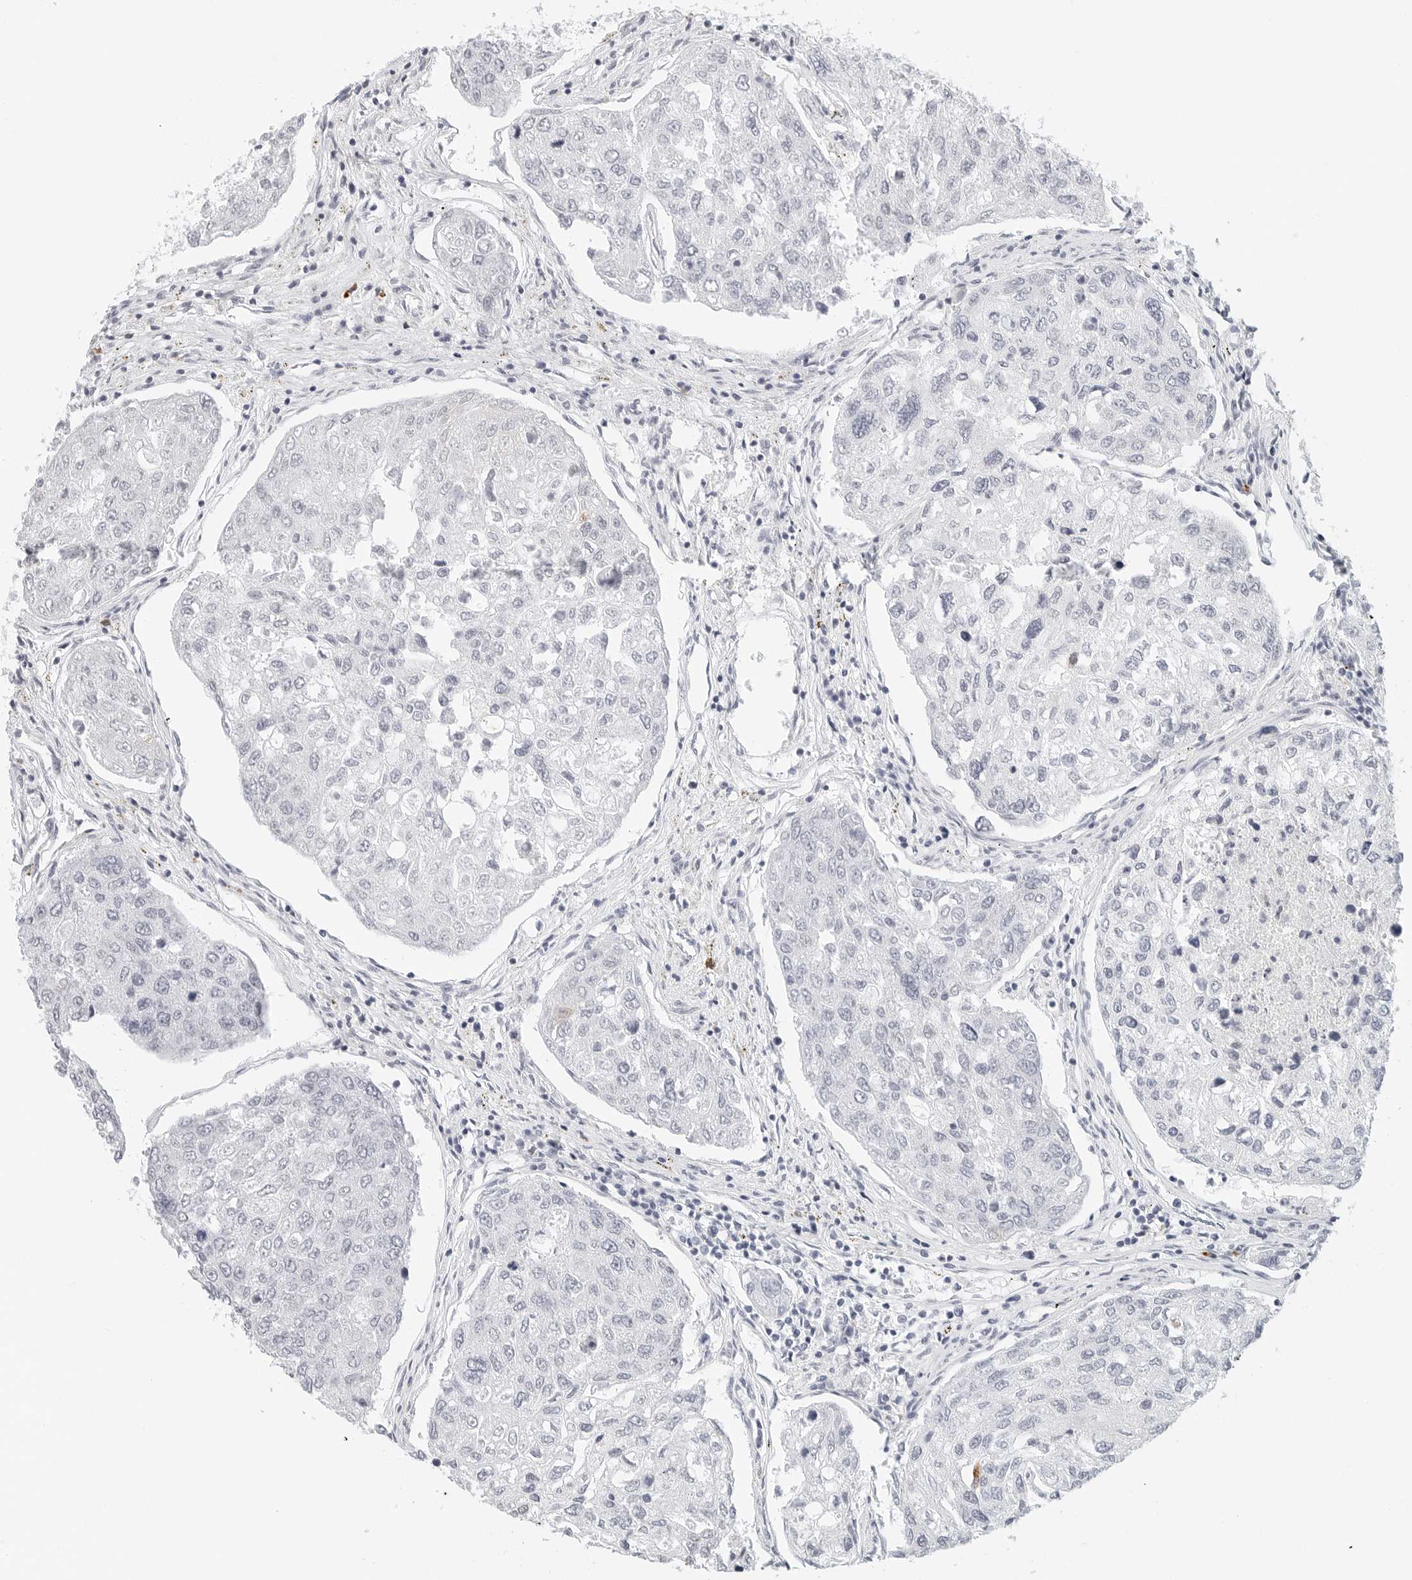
{"staining": {"intensity": "negative", "quantity": "none", "location": "none"}, "tissue": "urothelial cancer", "cell_type": "Tumor cells", "image_type": "cancer", "snomed": [{"axis": "morphology", "description": "Urothelial carcinoma, High grade"}, {"axis": "topography", "description": "Lymph node"}, {"axis": "topography", "description": "Urinary bladder"}], "caption": "High power microscopy histopathology image of an IHC photomicrograph of urothelial cancer, revealing no significant staining in tumor cells.", "gene": "PARP10", "patient": {"sex": "male", "age": 51}}